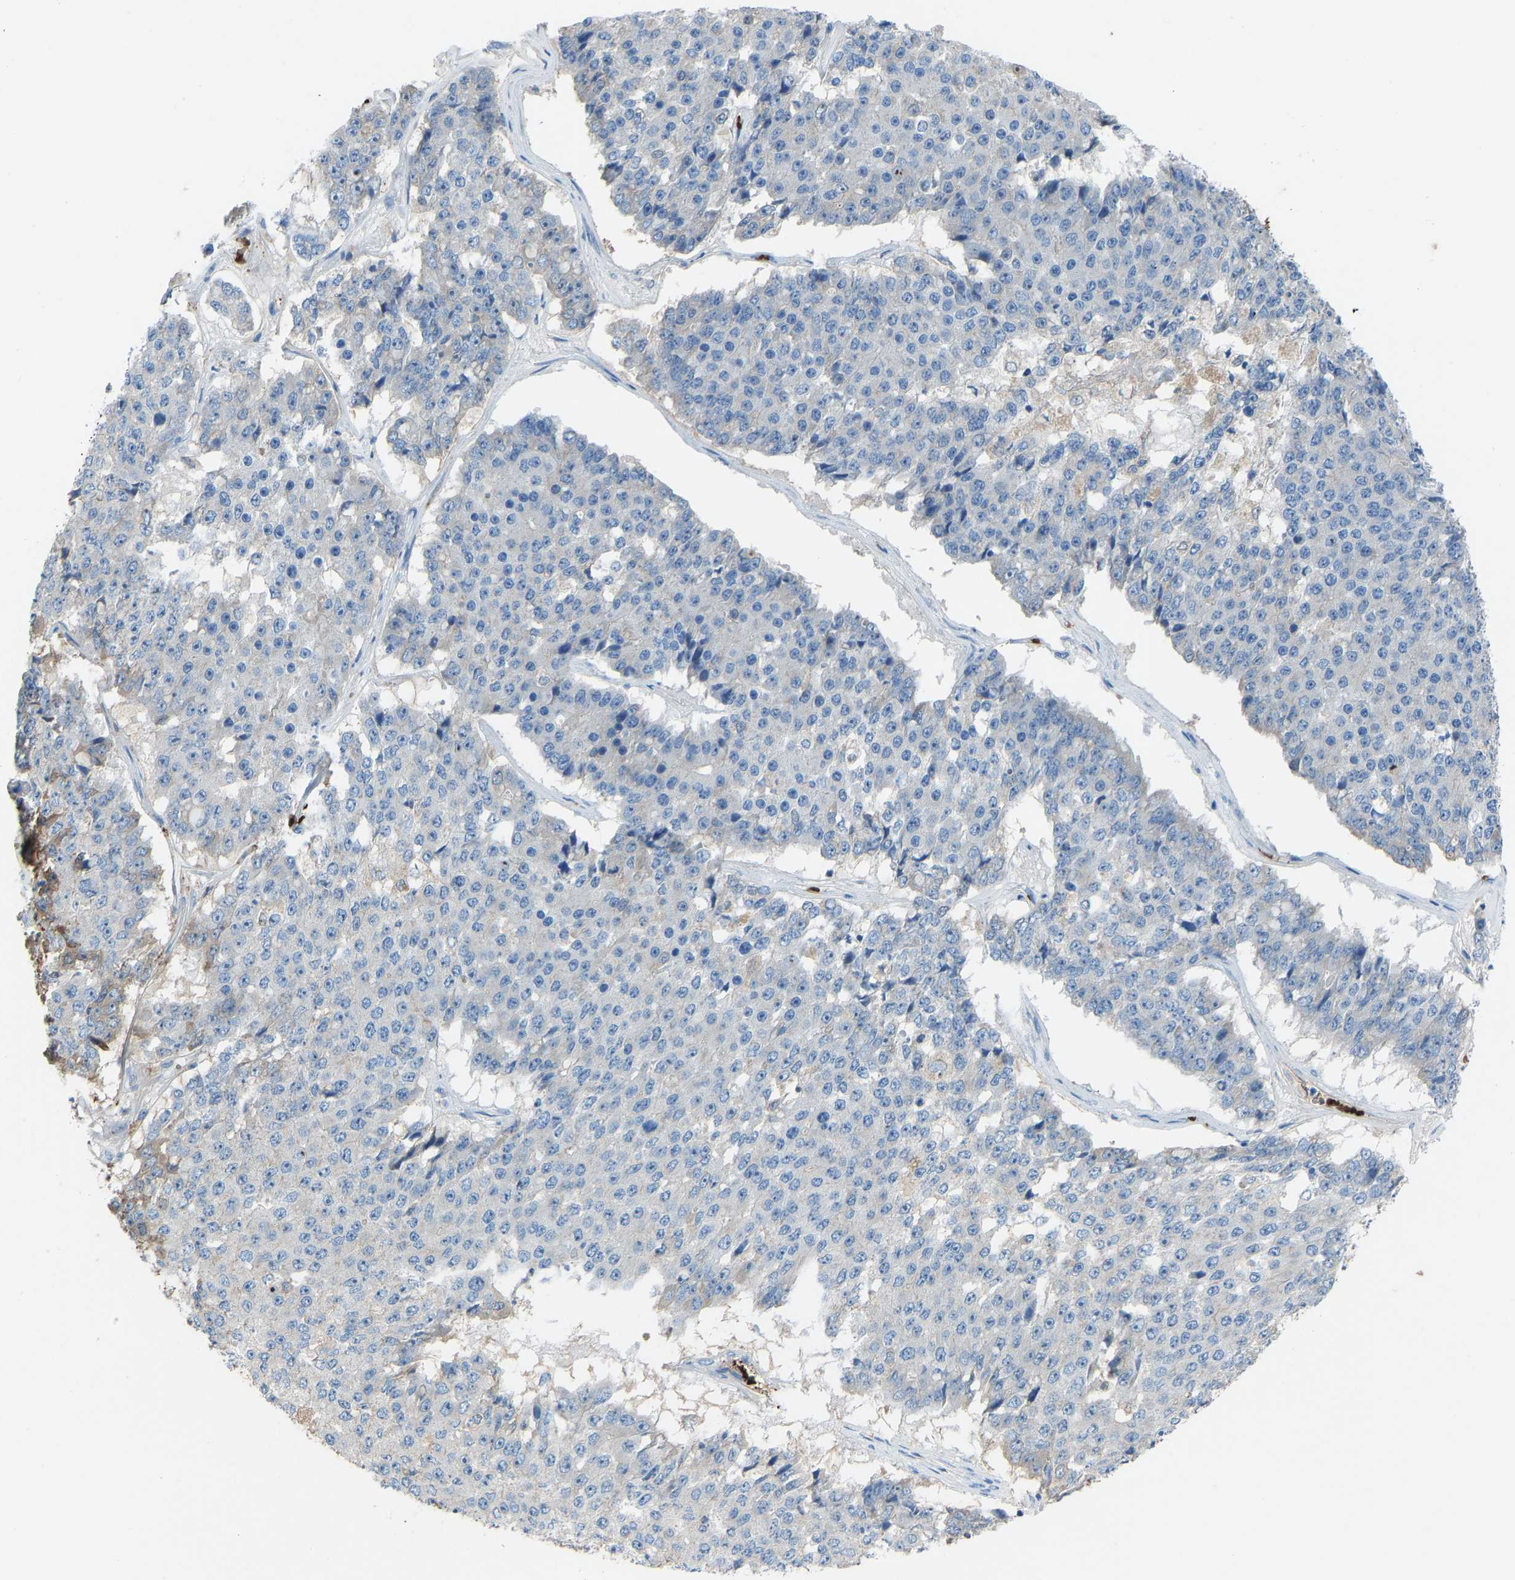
{"staining": {"intensity": "negative", "quantity": "none", "location": "none"}, "tissue": "pancreatic cancer", "cell_type": "Tumor cells", "image_type": "cancer", "snomed": [{"axis": "morphology", "description": "Adenocarcinoma, NOS"}, {"axis": "topography", "description": "Pancreas"}], "caption": "IHC of human pancreatic adenocarcinoma reveals no positivity in tumor cells.", "gene": "PIGS", "patient": {"sex": "male", "age": 50}}